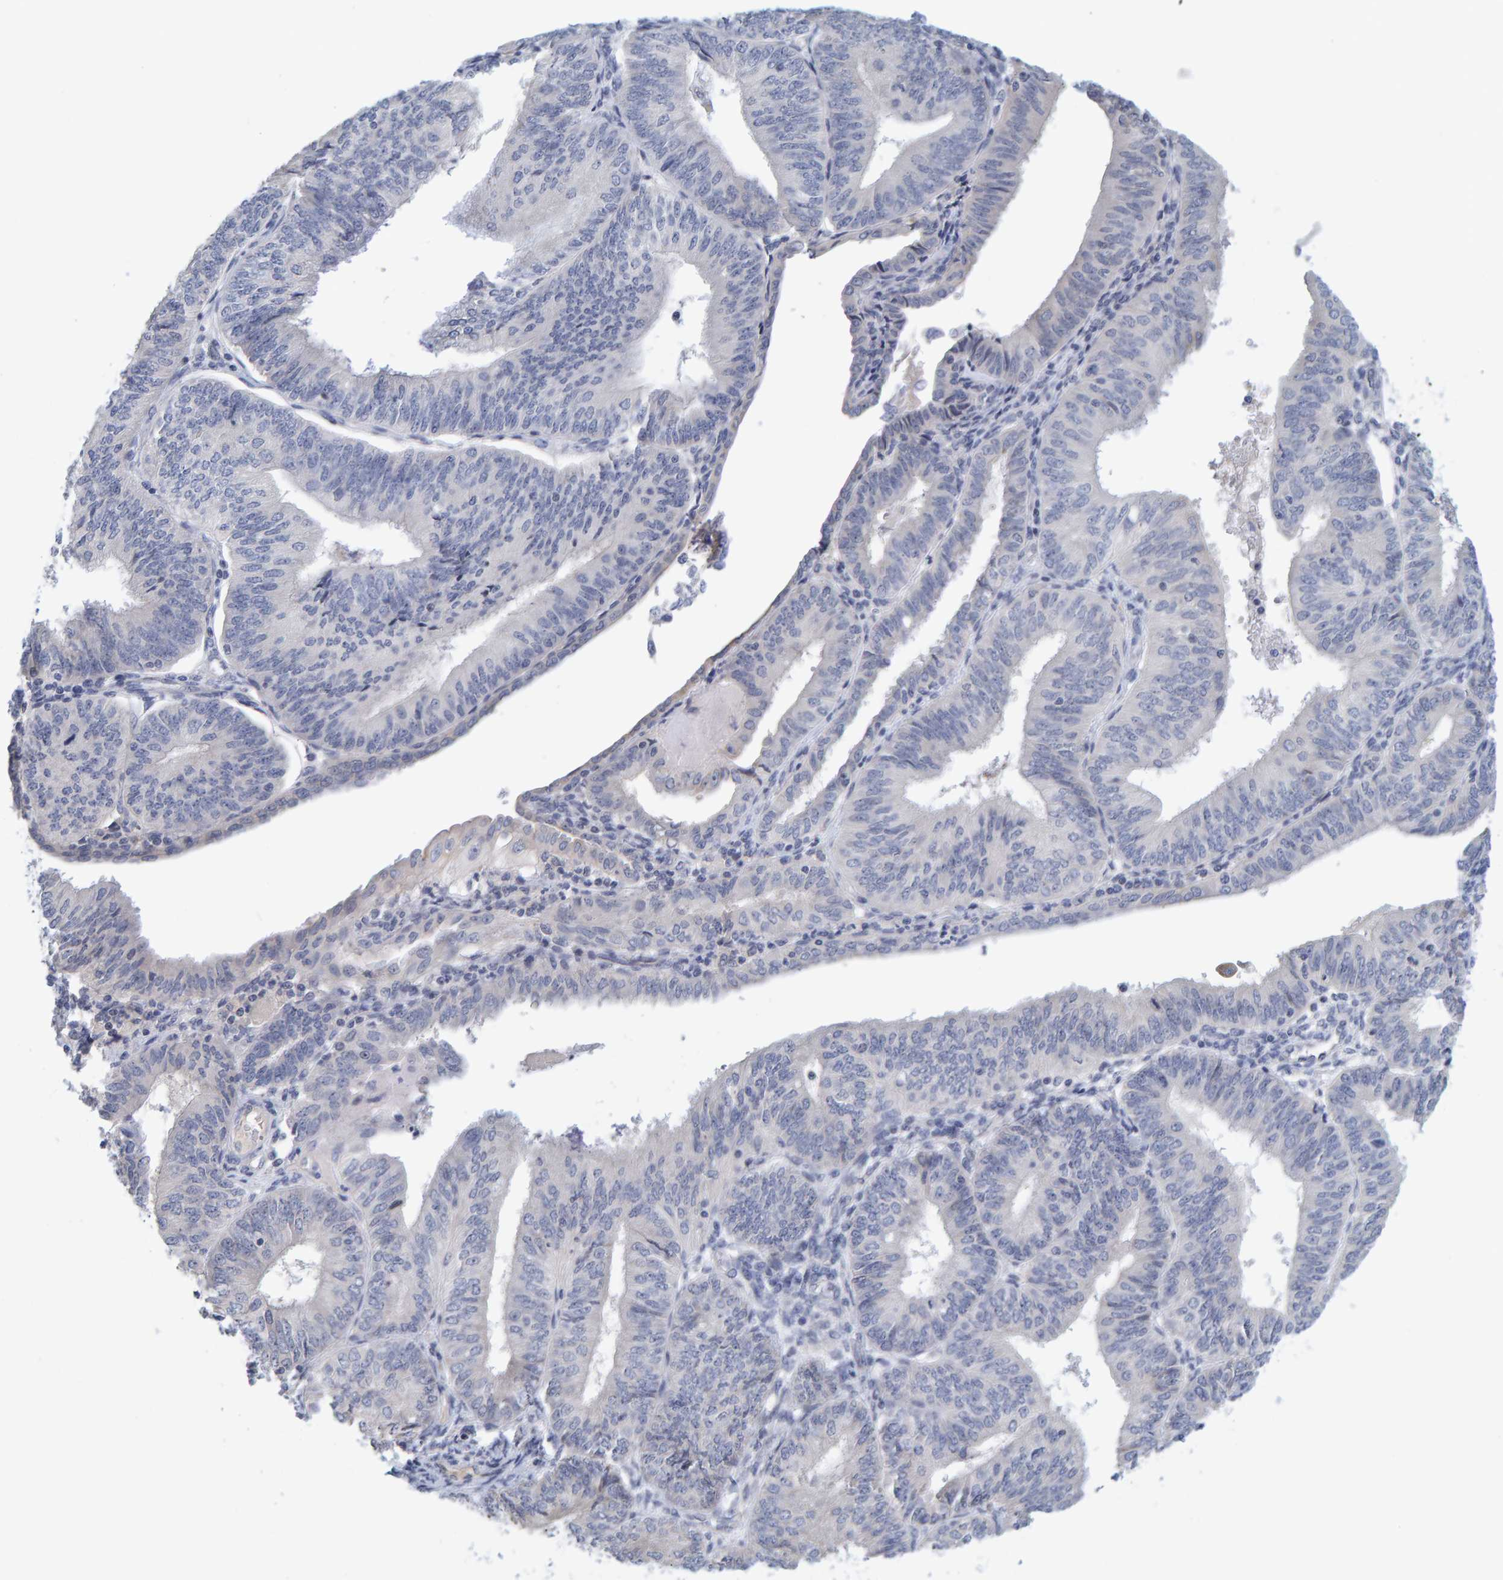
{"staining": {"intensity": "negative", "quantity": "none", "location": "none"}, "tissue": "endometrial cancer", "cell_type": "Tumor cells", "image_type": "cancer", "snomed": [{"axis": "morphology", "description": "Adenocarcinoma, NOS"}, {"axis": "topography", "description": "Endometrium"}], "caption": "The micrograph displays no staining of tumor cells in adenocarcinoma (endometrial).", "gene": "ZNF77", "patient": {"sex": "female", "age": 58}}